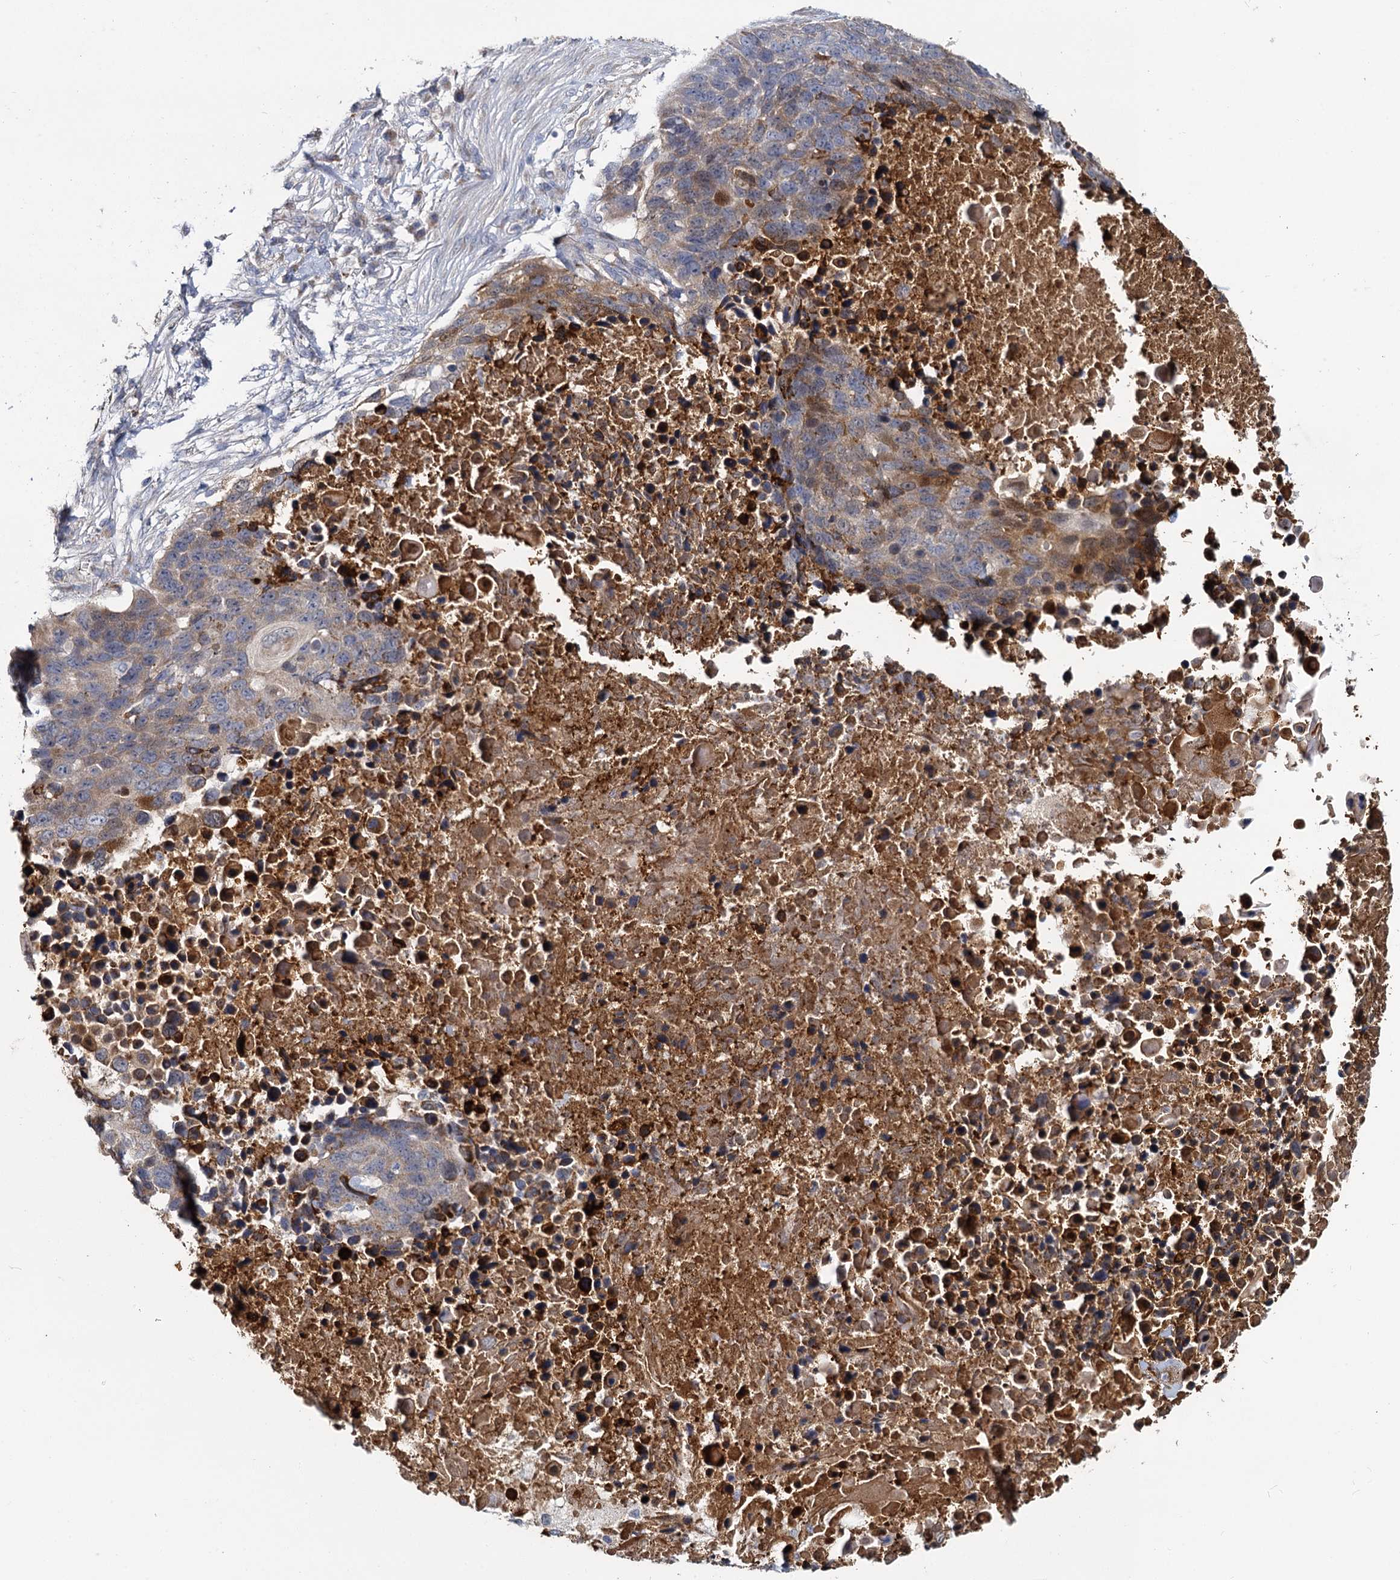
{"staining": {"intensity": "moderate", "quantity": "<25%", "location": "cytoplasmic/membranous"}, "tissue": "lung cancer", "cell_type": "Tumor cells", "image_type": "cancer", "snomed": [{"axis": "morphology", "description": "Normal tissue, NOS"}, {"axis": "morphology", "description": "Squamous cell carcinoma, NOS"}, {"axis": "topography", "description": "Lymph node"}, {"axis": "topography", "description": "Lung"}], "caption": "Immunohistochemistry histopathology image of lung cancer (squamous cell carcinoma) stained for a protein (brown), which displays low levels of moderate cytoplasmic/membranous staining in about <25% of tumor cells.", "gene": "DCUN1D2", "patient": {"sex": "male", "age": 66}}